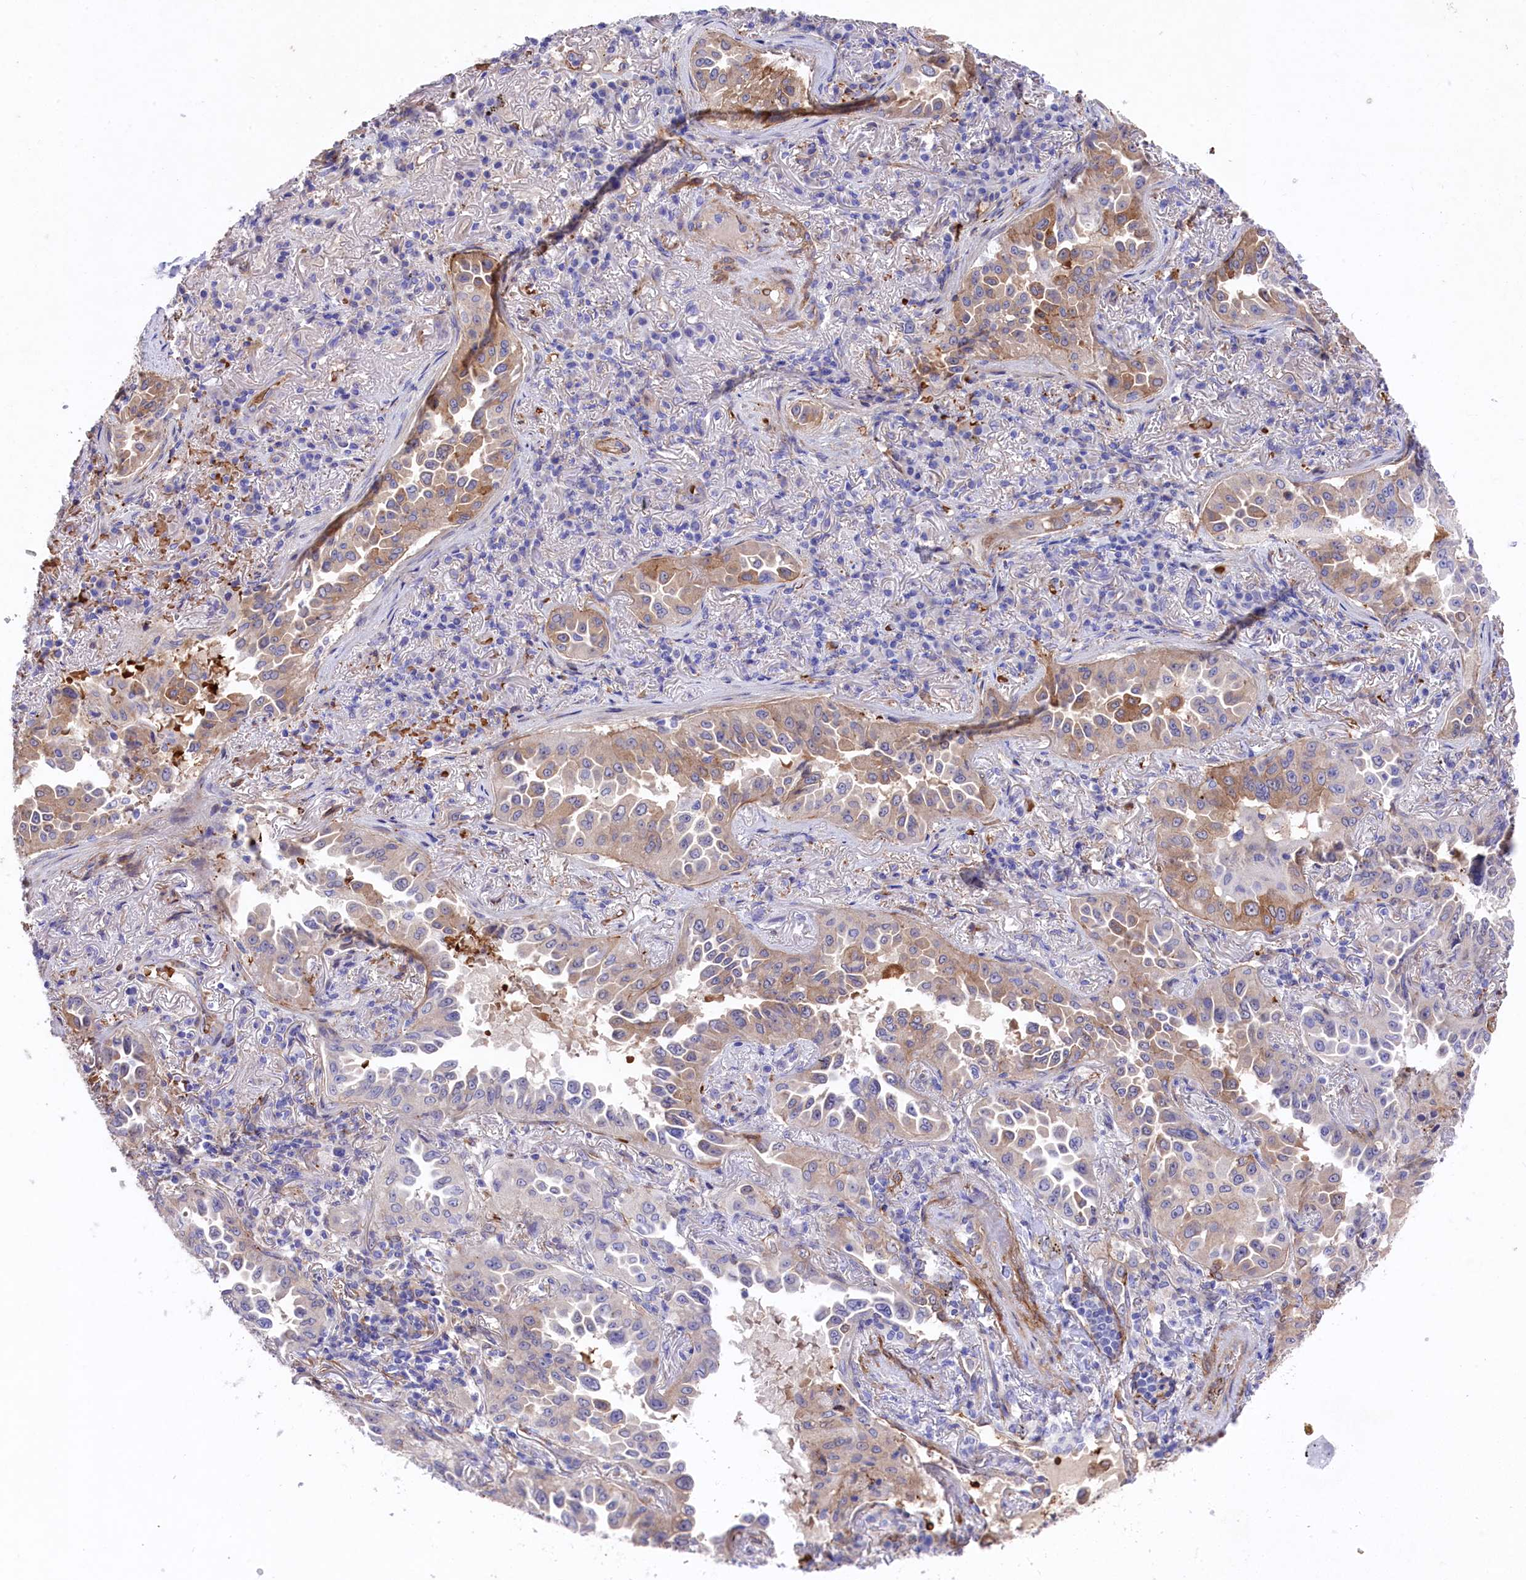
{"staining": {"intensity": "moderate", "quantity": "<25%", "location": "cytoplasmic/membranous"}, "tissue": "lung cancer", "cell_type": "Tumor cells", "image_type": "cancer", "snomed": [{"axis": "morphology", "description": "Adenocarcinoma, NOS"}, {"axis": "topography", "description": "Lung"}], "caption": "IHC (DAB) staining of lung adenocarcinoma demonstrates moderate cytoplasmic/membranous protein expression in about <25% of tumor cells. The staining was performed using DAB (3,3'-diaminobenzidine), with brown indicating positive protein expression. Nuclei are stained blue with hematoxylin.", "gene": "LHFPL4", "patient": {"sex": "female", "age": 69}}